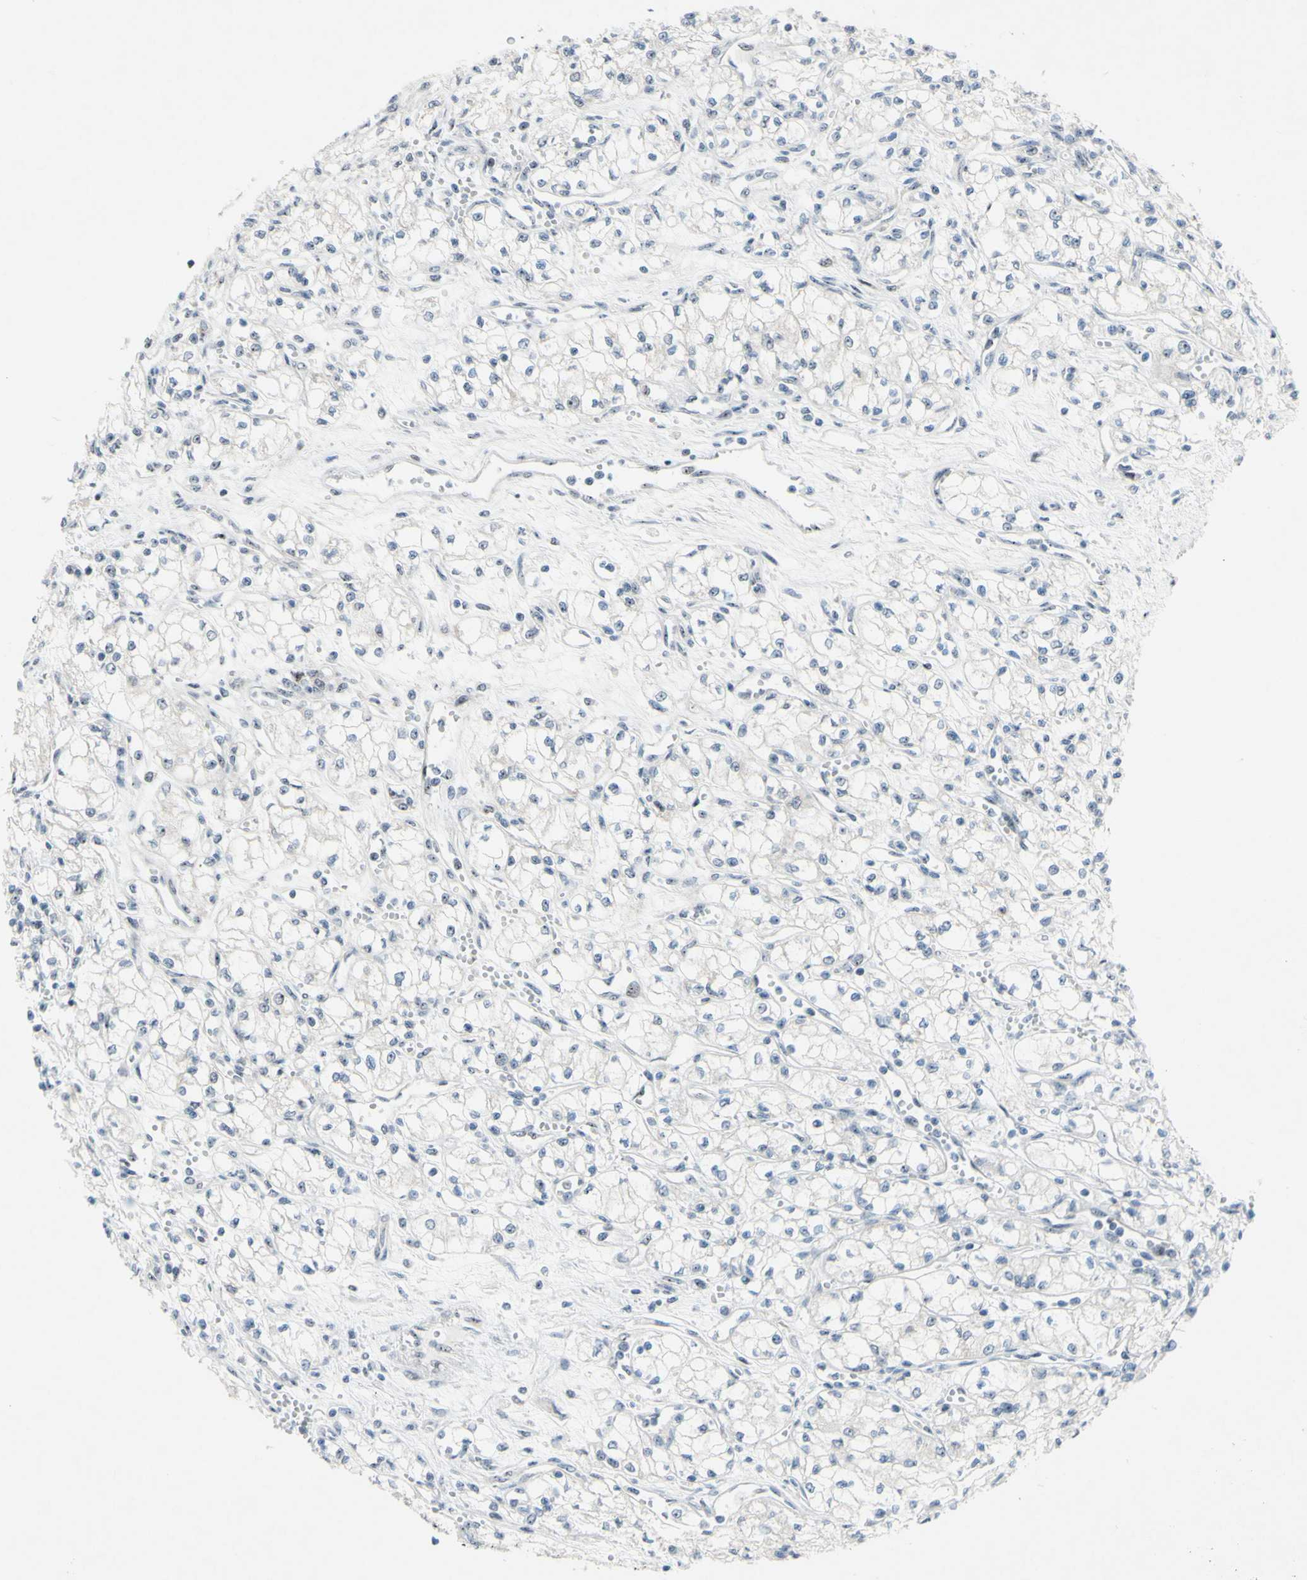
{"staining": {"intensity": "negative", "quantity": "none", "location": "none"}, "tissue": "renal cancer", "cell_type": "Tumor cells", "image_type": "cancer", "snomed": [{"axis": "morphology", "description": "Normal tissue, NOS"}, {"axis": "morphology", "description": "Adenocarcinoma, NOS"}, {"axis": "topography", "description": "Kidney"}], "caption": "Renal cancer (adenocarcinoma) stained for a protein using immunohistochemistry exhibits no expression tumor cells.", "gene": "POLR1A", "patient": {"sex": "male", "age": 59}}